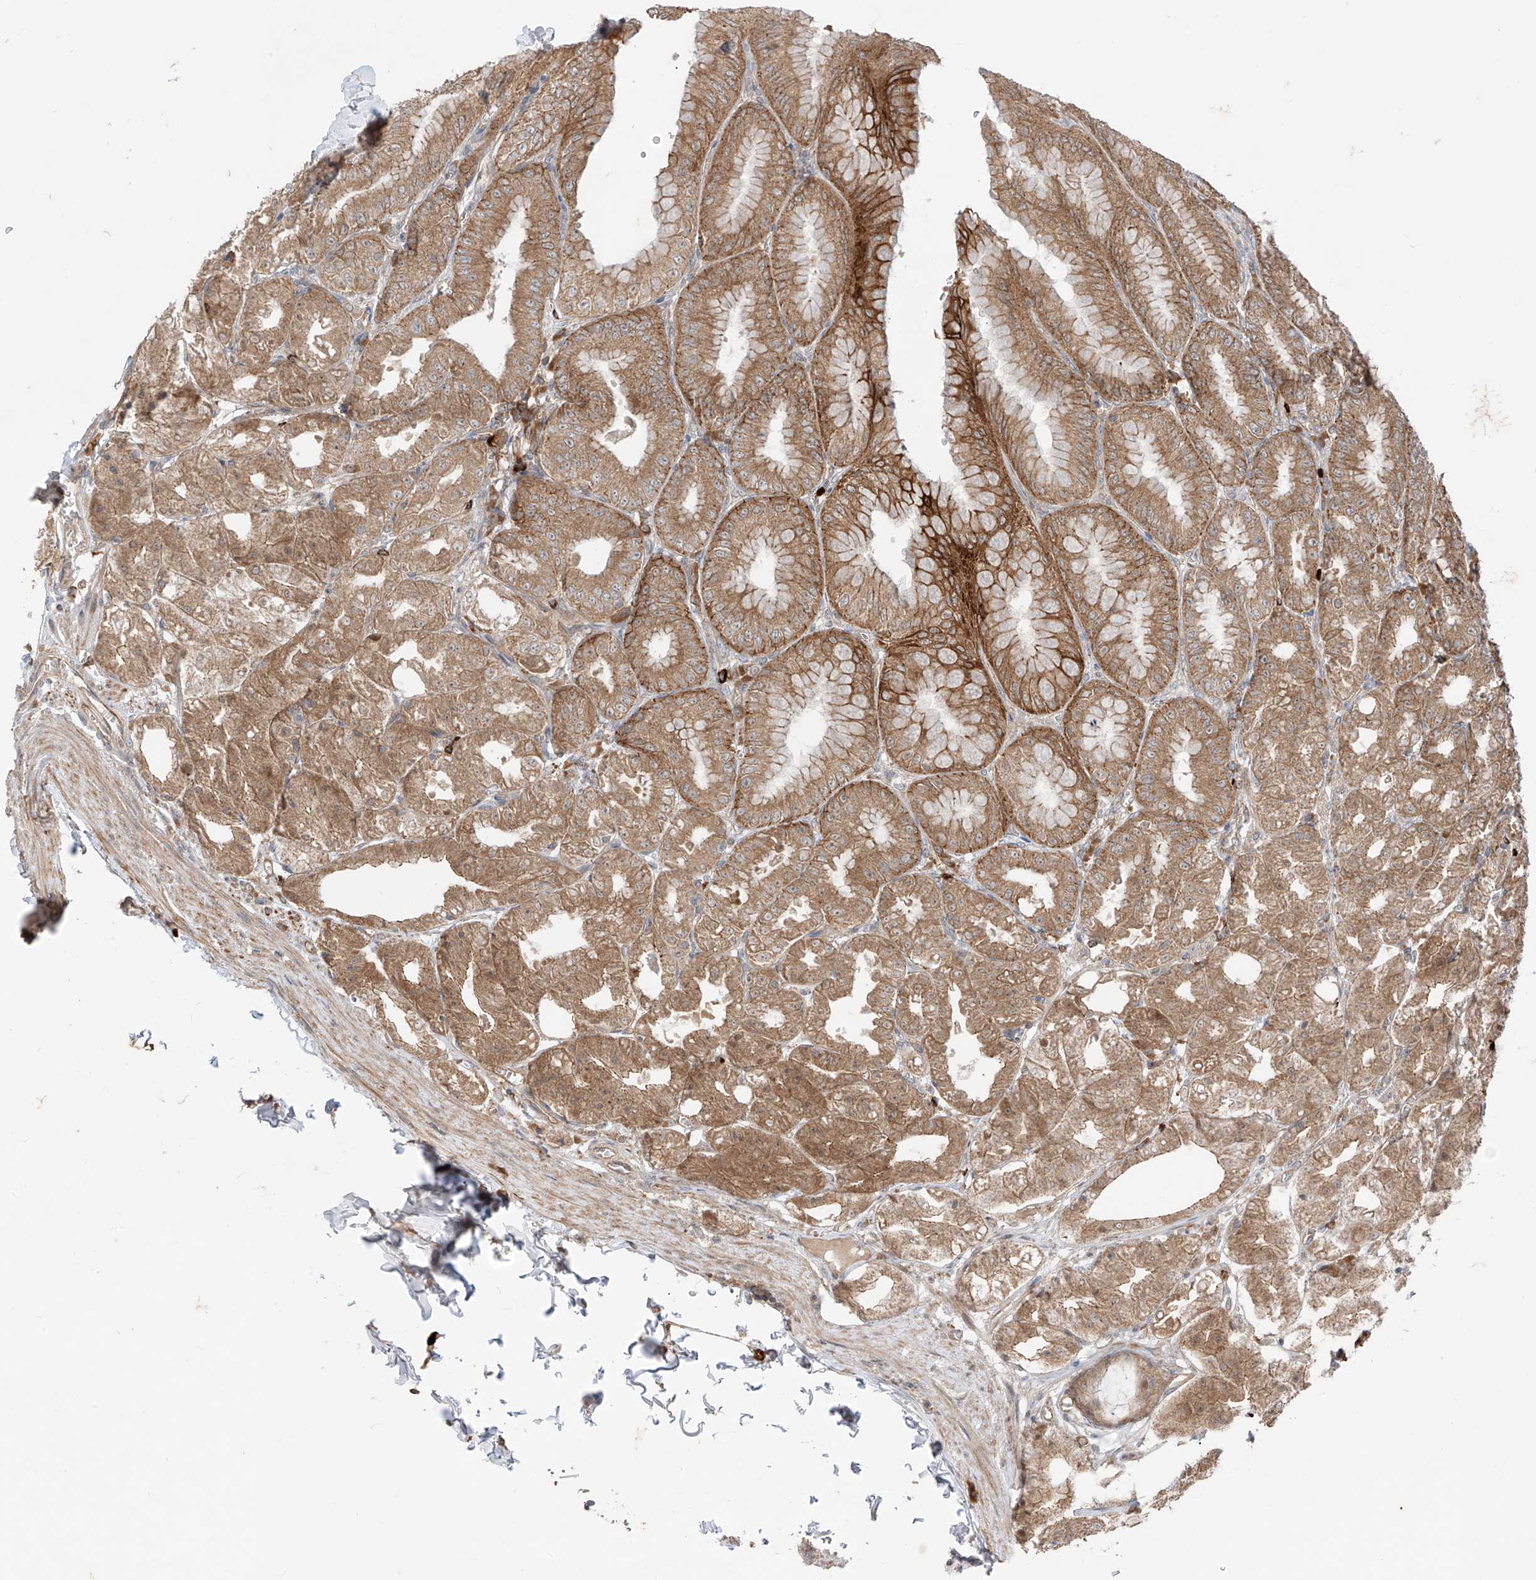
{"staining": {"intensity": "moderate", "quantity": ">75%", "location": "cytoplasmic/membranous"}, "tissue": "stomach", "cell_type": "Glandular cells", "image_type": "normal", "snomed": [{"axis": "morphology", "description": "Normal tissue, NOS"}, {"axis": "topography", "description": "Stomach, lower"}], "caption": "IHC staining of normal stomach, which reveals medium levels of moderate cytoplasmic/membranous expression in about >75% of glandular cells indicating moderate cytoplasmic/membranous protein positivity. The staining was performed using DAB (brown) for protein detection and nuclei were counterstained in hematoxylin (blue).", "gene": "MTUS2", "patient": {"sex": "male", "age": 71}}